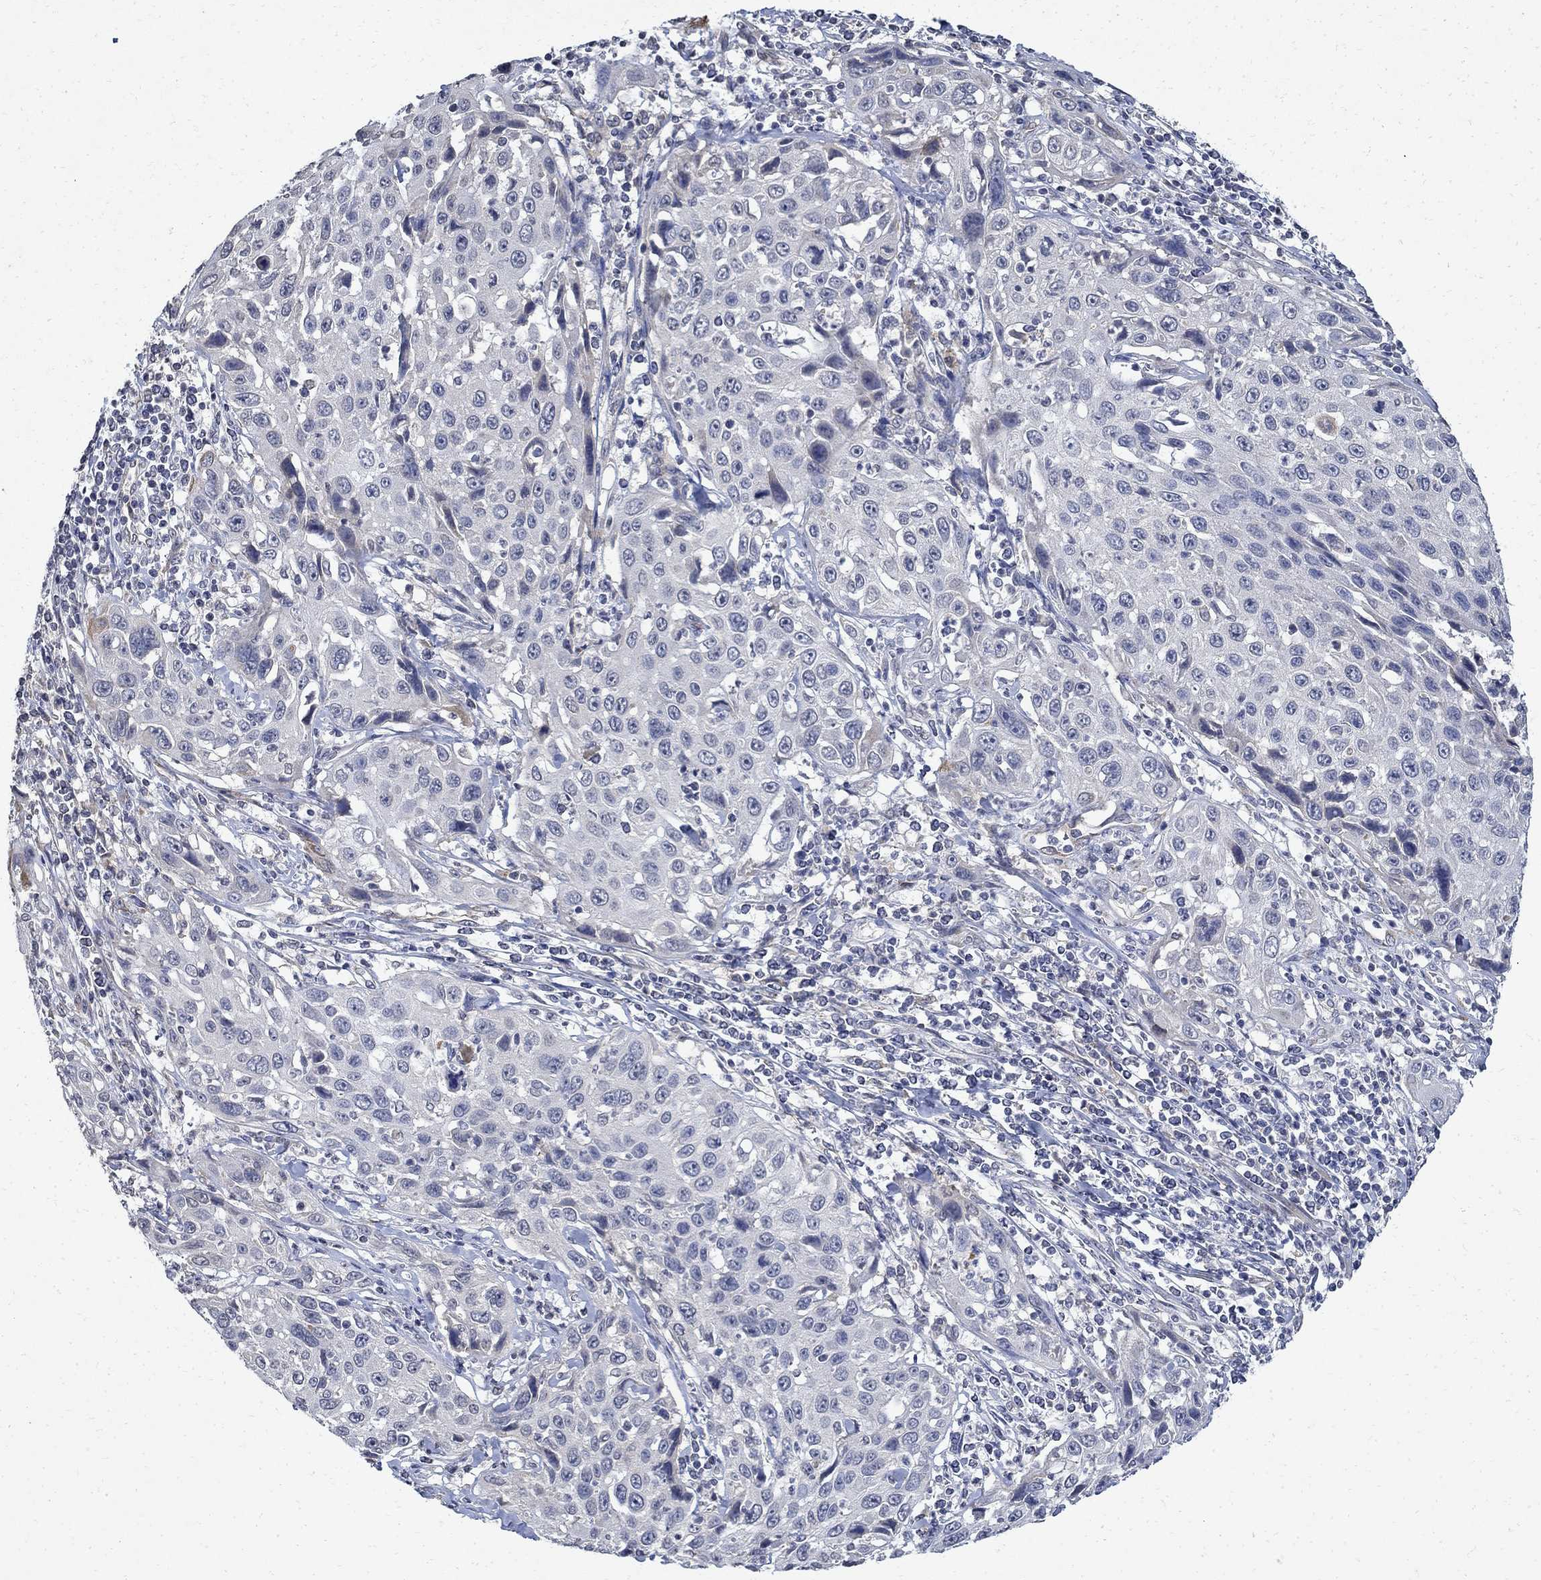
{"staining": {"intensity": "negative", "quantity": "none", "location": "none"}, "tissue": "cervical cancer", "cell_type": "Tumor cells", "image_type": "cancer", "snomed": [{"axis": "morphology", "description": "Squamous cell carcinoma, NOS"}, {"axis": "topography", "description": "Cervix"}], "caption": "Tumor cells are negative for brown protein staining in cervical cancer (squamous cell carcinoma). Brightfield microscopy of immunohistochemistry (IHC) stained with DAB (brown) and hematoxylin (blue), captured at high magnification.", "gene": "TMEM169", "patient": {"sex": "female", "age": 26}}